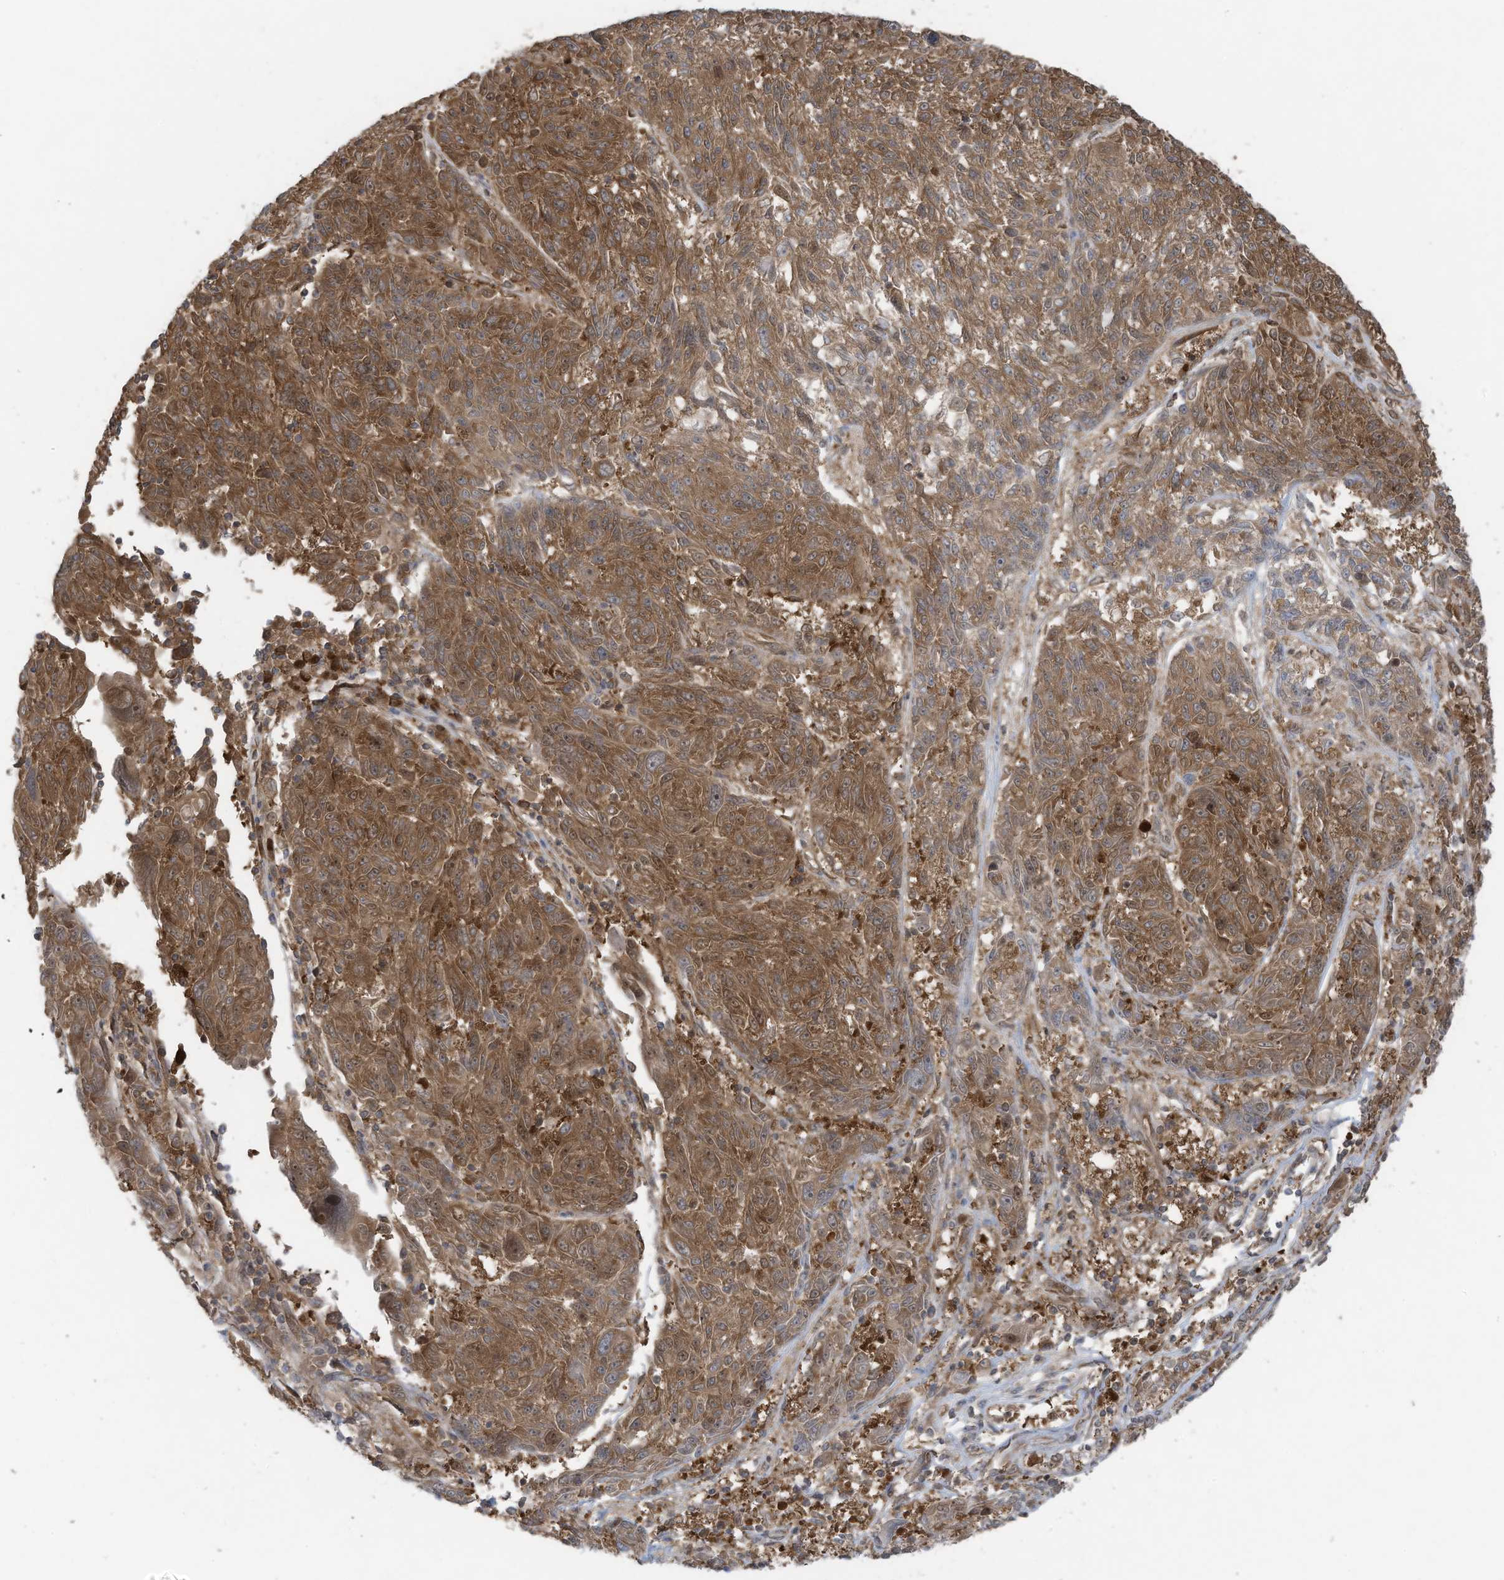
{"staining": {"intensity": "moderate", "quantity": ">75%", "location": "cytoplasmic/membranous"}, "tissue": "melanoma", "cell_type": "Tumor cells", "image_type": "cancer", "snomed": [{"axis": "morphology", "description": "Malignant melanoma, NOS"}, {"axis": "topography", "description": "Skin"}], "caption": "Human malignant melanoma stained for a protein (brown) reveals moderate cytoplasmic/membranous positive staining in about >75% of tumor cells.", "gene": "OLA1", "patient": {"sex": "male", "age": 53}}